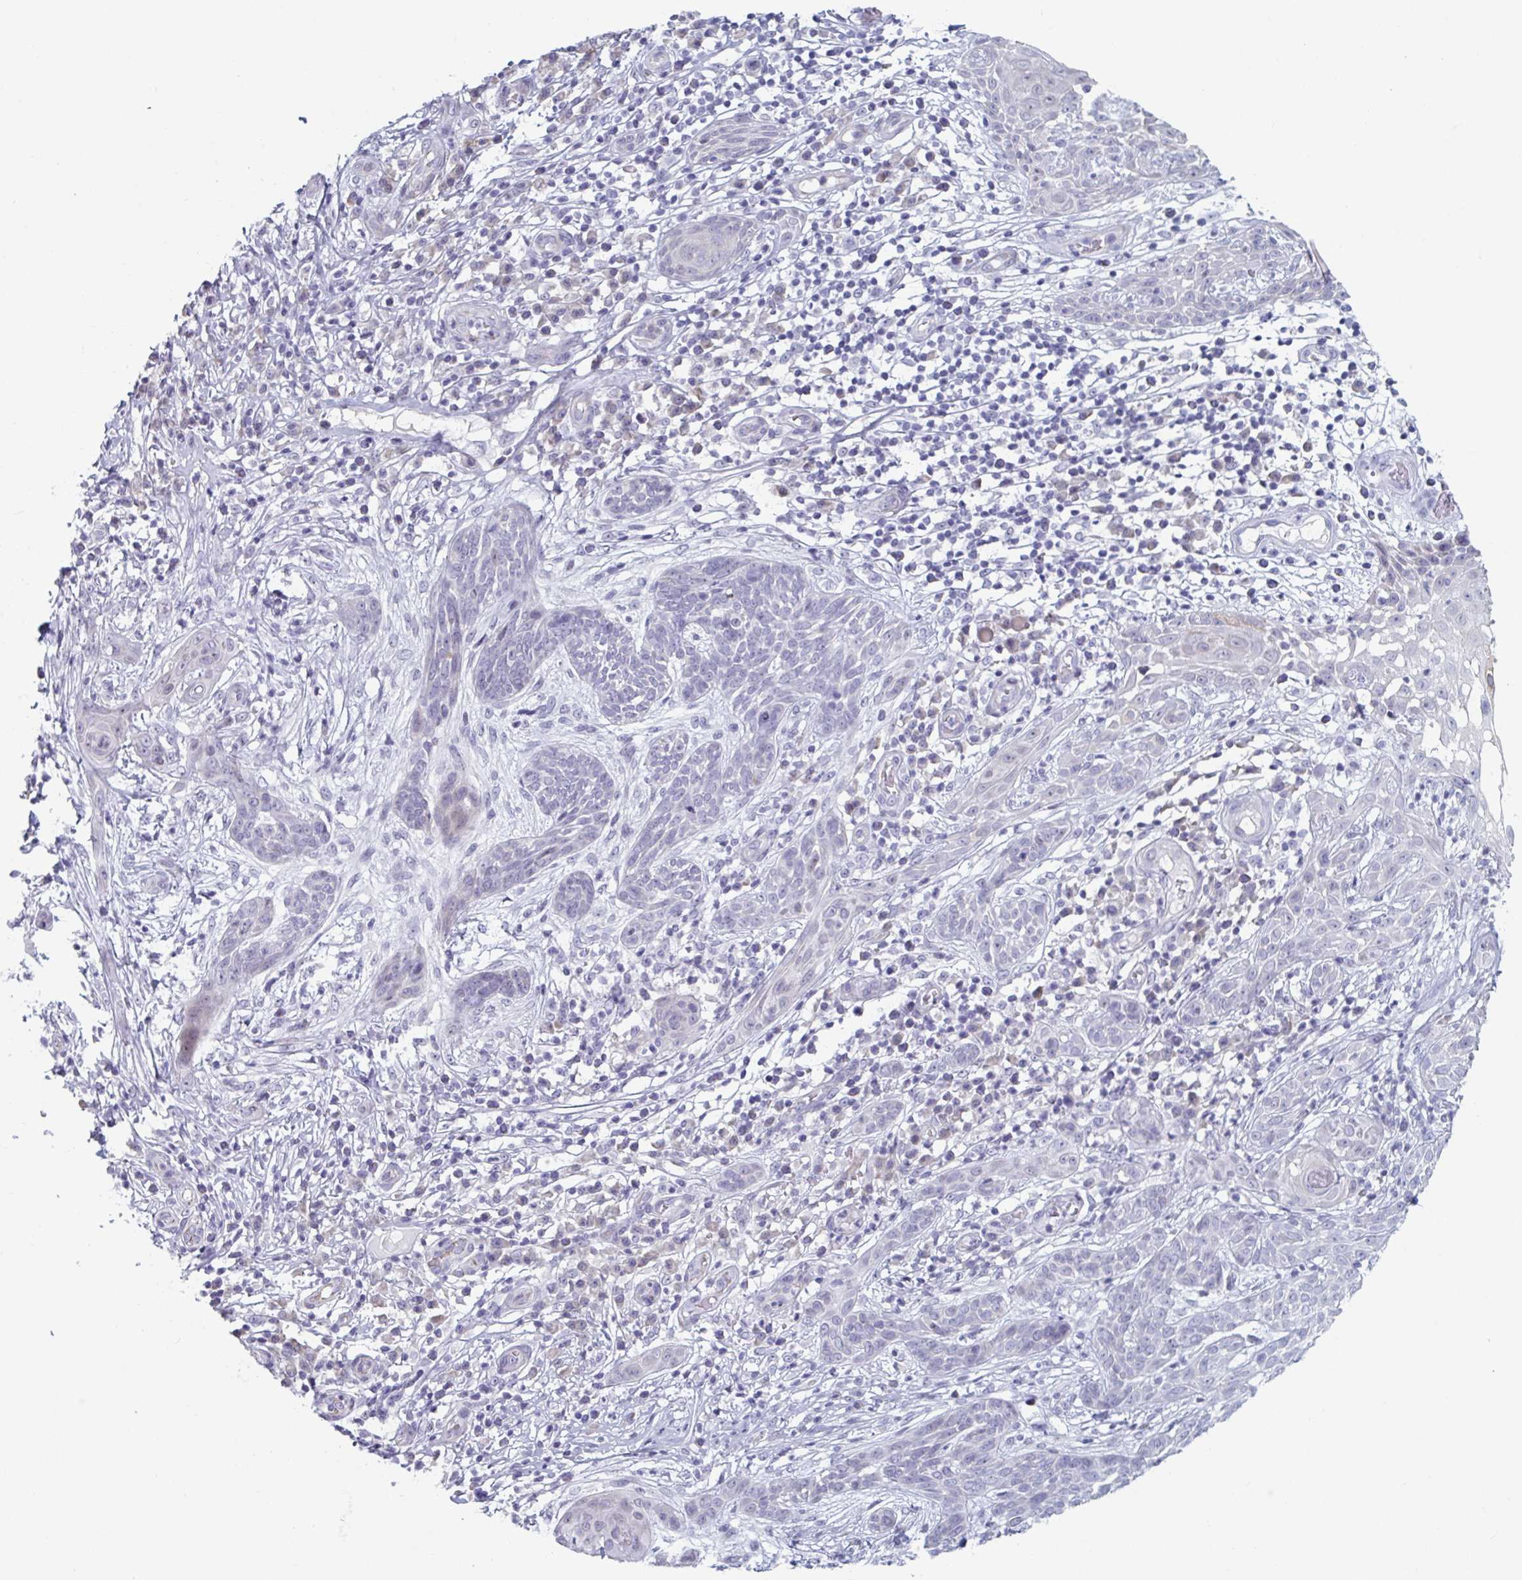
{"staining": {"intensity": "negative", "quantity": "none", "location": "none"}, "tissue": "skin cancer", "cell_type": "Tumor cells", "image_type": "cancer", "snomed": [{"axis": "morphology", "description": "Basal cell carcinoma"}, {"axis": "topography", "description": "Skin"}, {"axis": "topography", "description": "Skin, foot"}], "caption": "An image of skin cancer stained for a protein demonstrates no brown staining in tumor cells. Nuclei are stained in blue.", "gene": "FOXA1", "patient": {"sex": "female", "age": 86}}